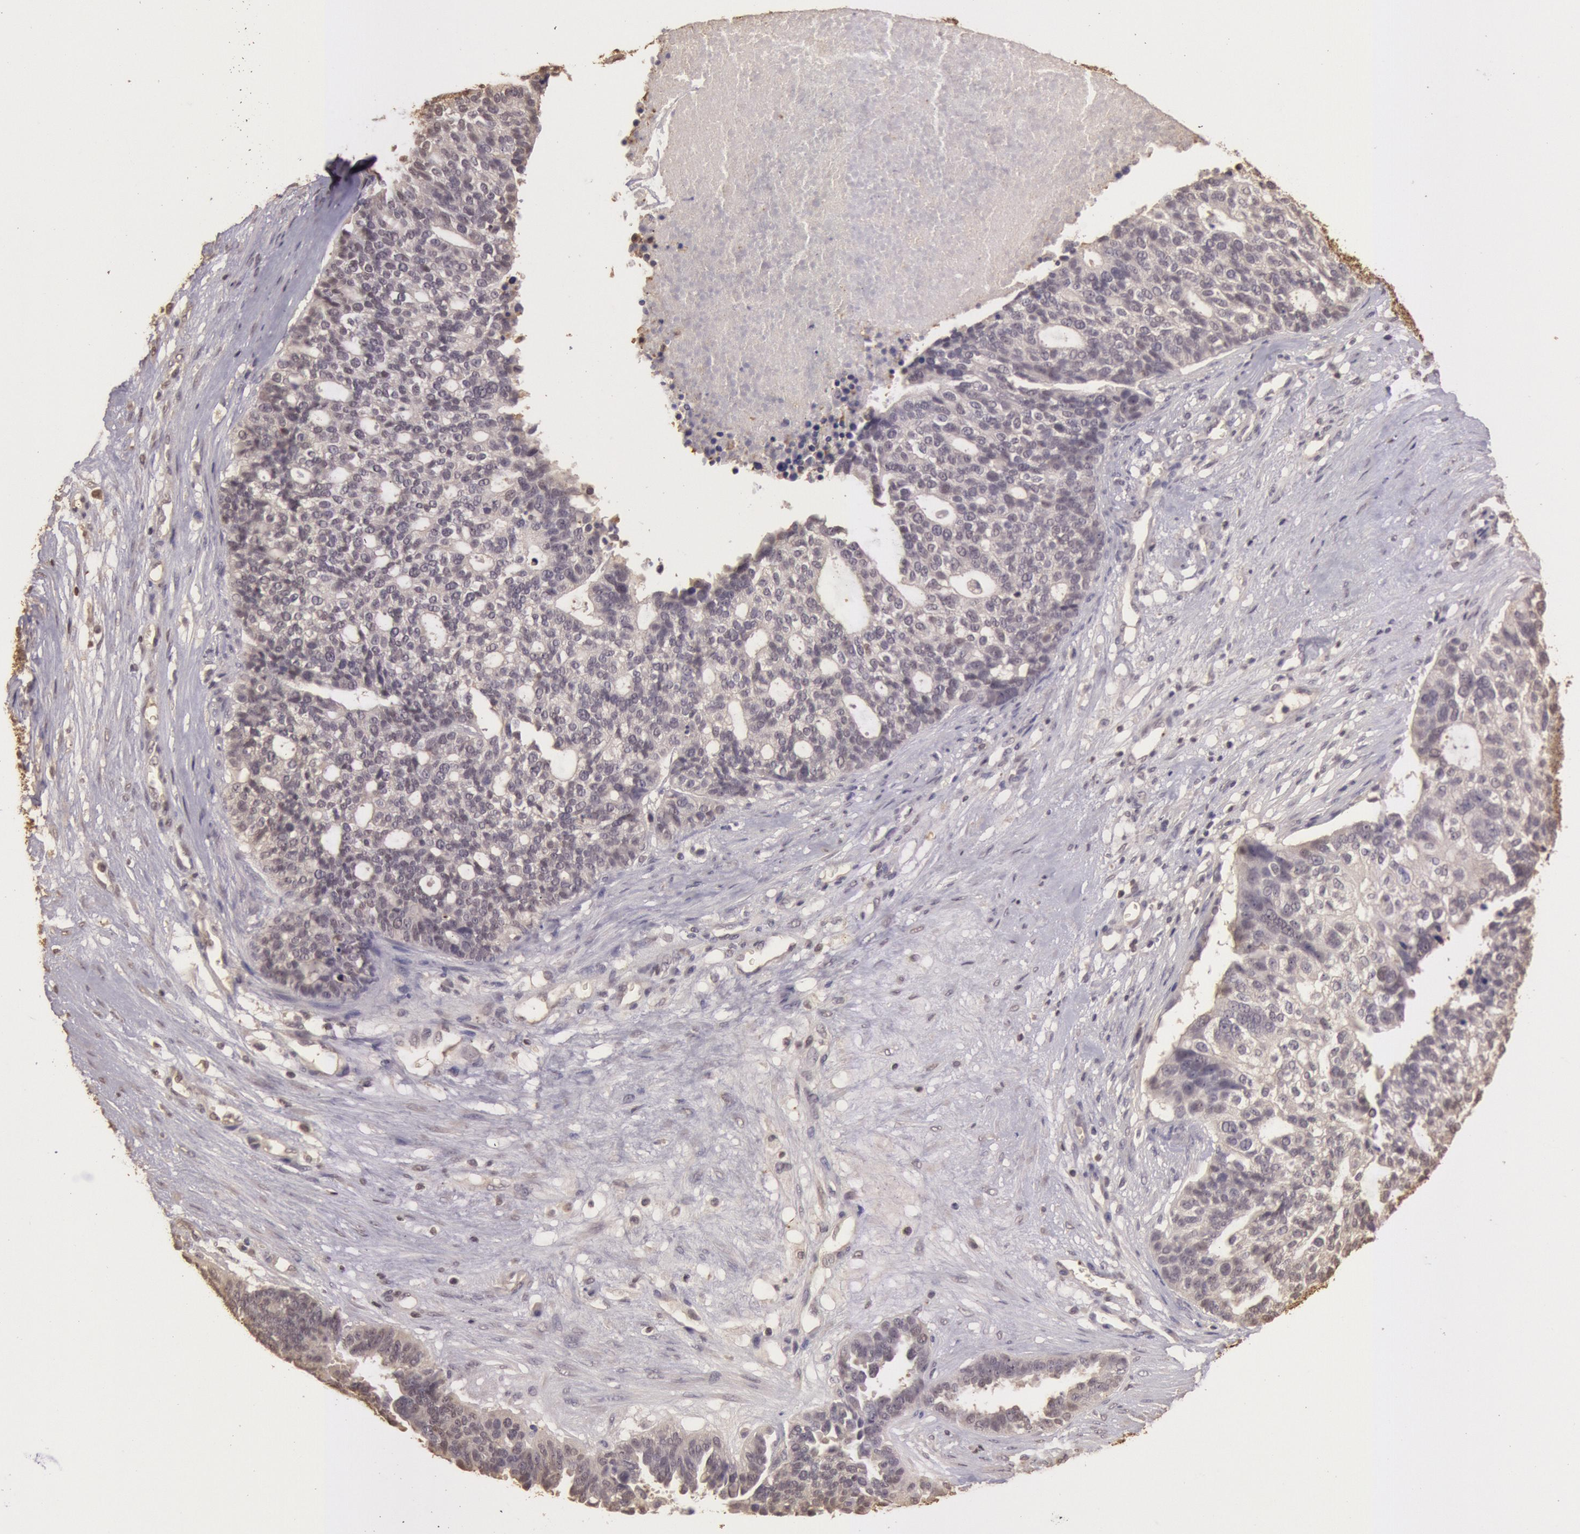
{"staining": {"intensity": "negative", "quantity": "none", "location": "none"}, "tissue": "ovarian cancer", "cell_type": "Tumor cells", "image_type": "cancer", "snomed": [{"axis": "morphology", "description": "Cystadenocarcinoma, serous, NOS"}, {"axis": "topography", "description": "Ovary"}], "caption": "High power microscopy photomicrograph of an IHC photomicrograph of ovarian cancer (serous cystadenocarcinoma), revealing no significant positivity in tumor cells.", "gene": "SOD1", "patient": {"sex": "female", "age": 59}}